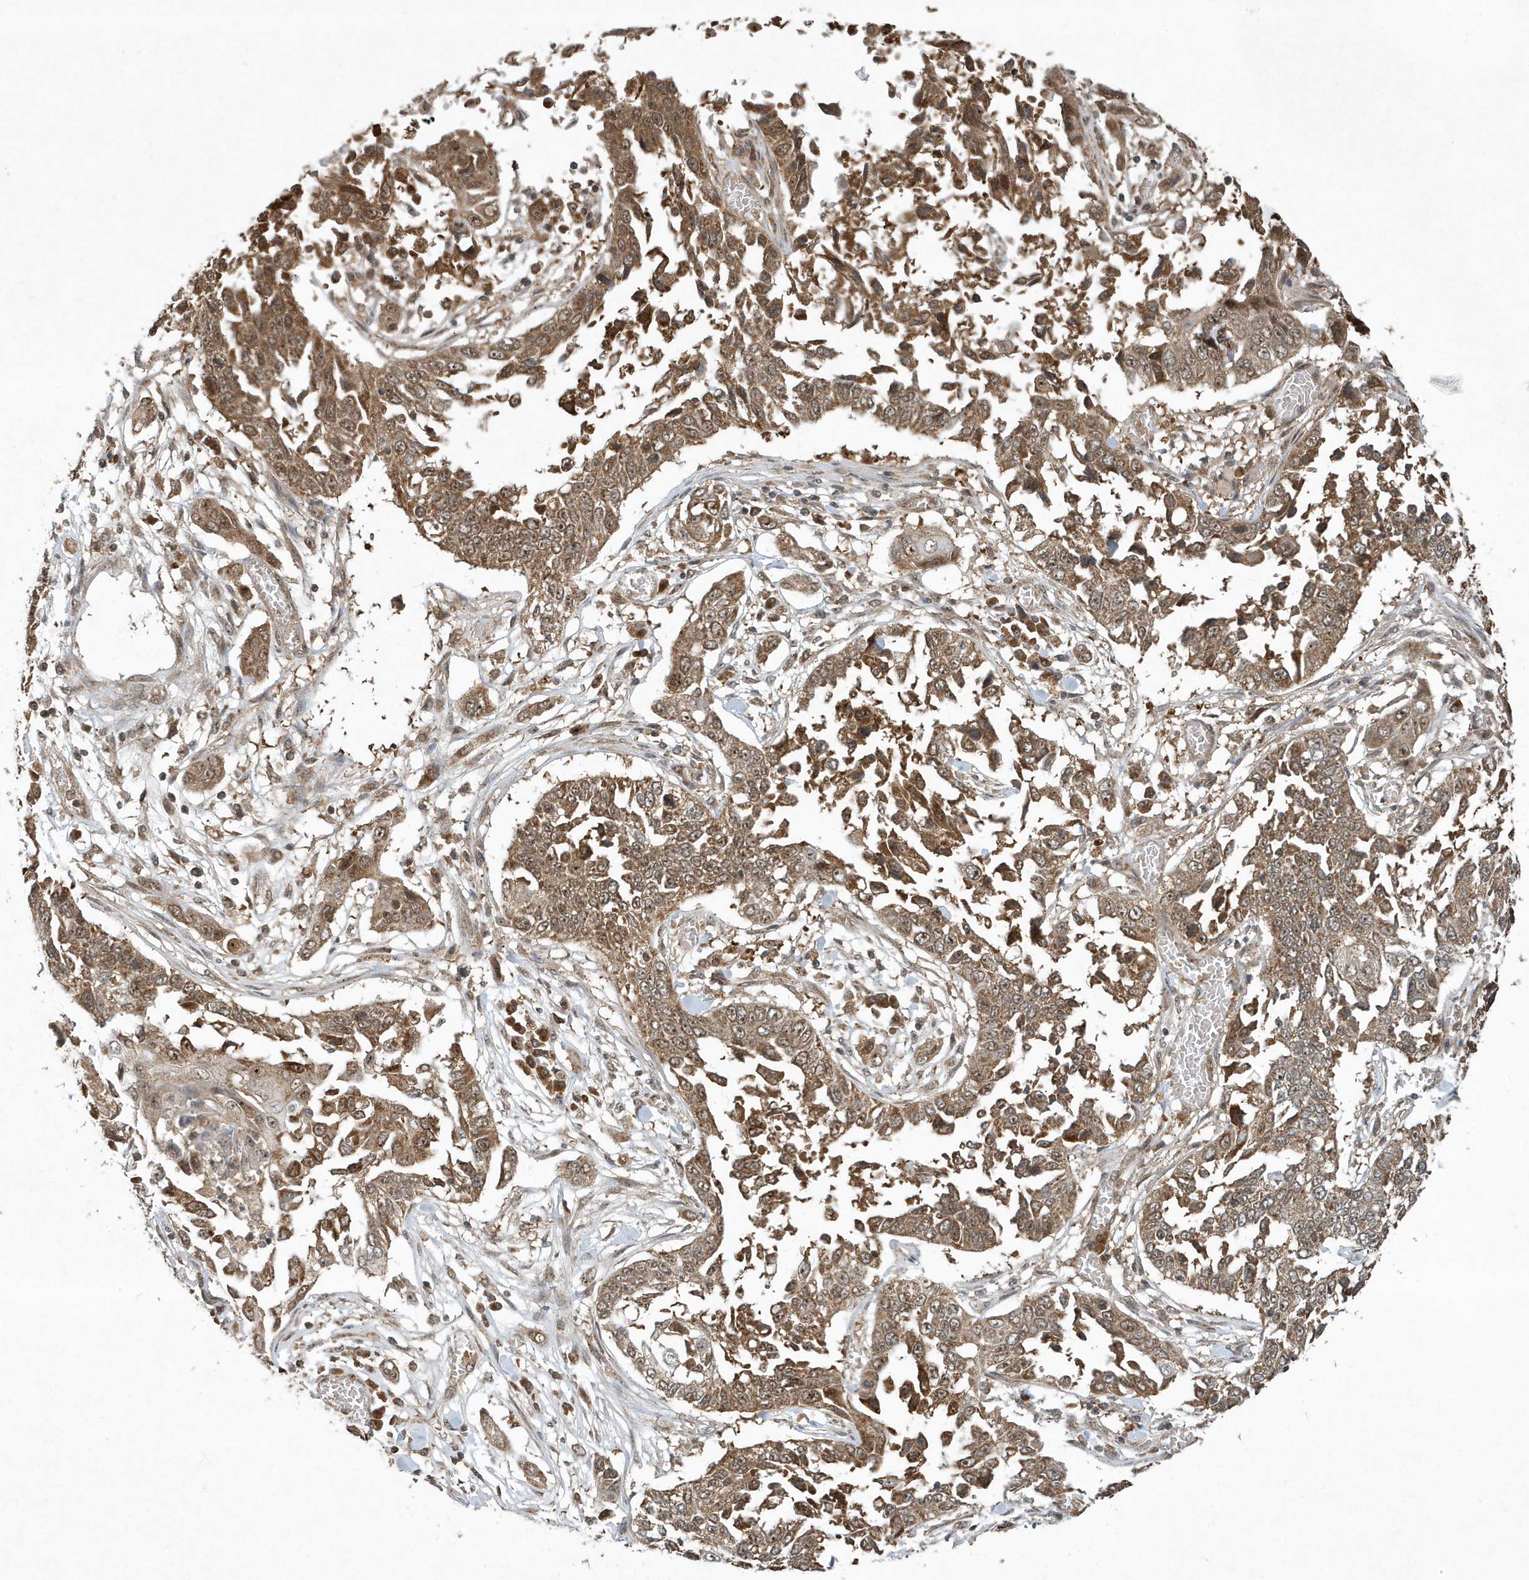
{"staining": {"intensity": "moderate", "quantity": ">75%", "location": "cytoplasmic/membranous,nuclear"}, "tissue": "lung cancer", "cell_type": "Tumor cells", "image_type": "cancer", "snomed": [{"axis": "morphology", "description": "Squamous cell carcinoma, NOS"}, {"axis": "topography", "description": "Lung"}], "caption": "Immunohistochemical staining of human lung cancer (squamous cell carcinoma) demonstrates moderate cytoplasmic/membranous and nuclear protein expression in about >75% of tumor cells.", "gene": "ABCB9", "patient": {"sex": "male", "age": 71}}